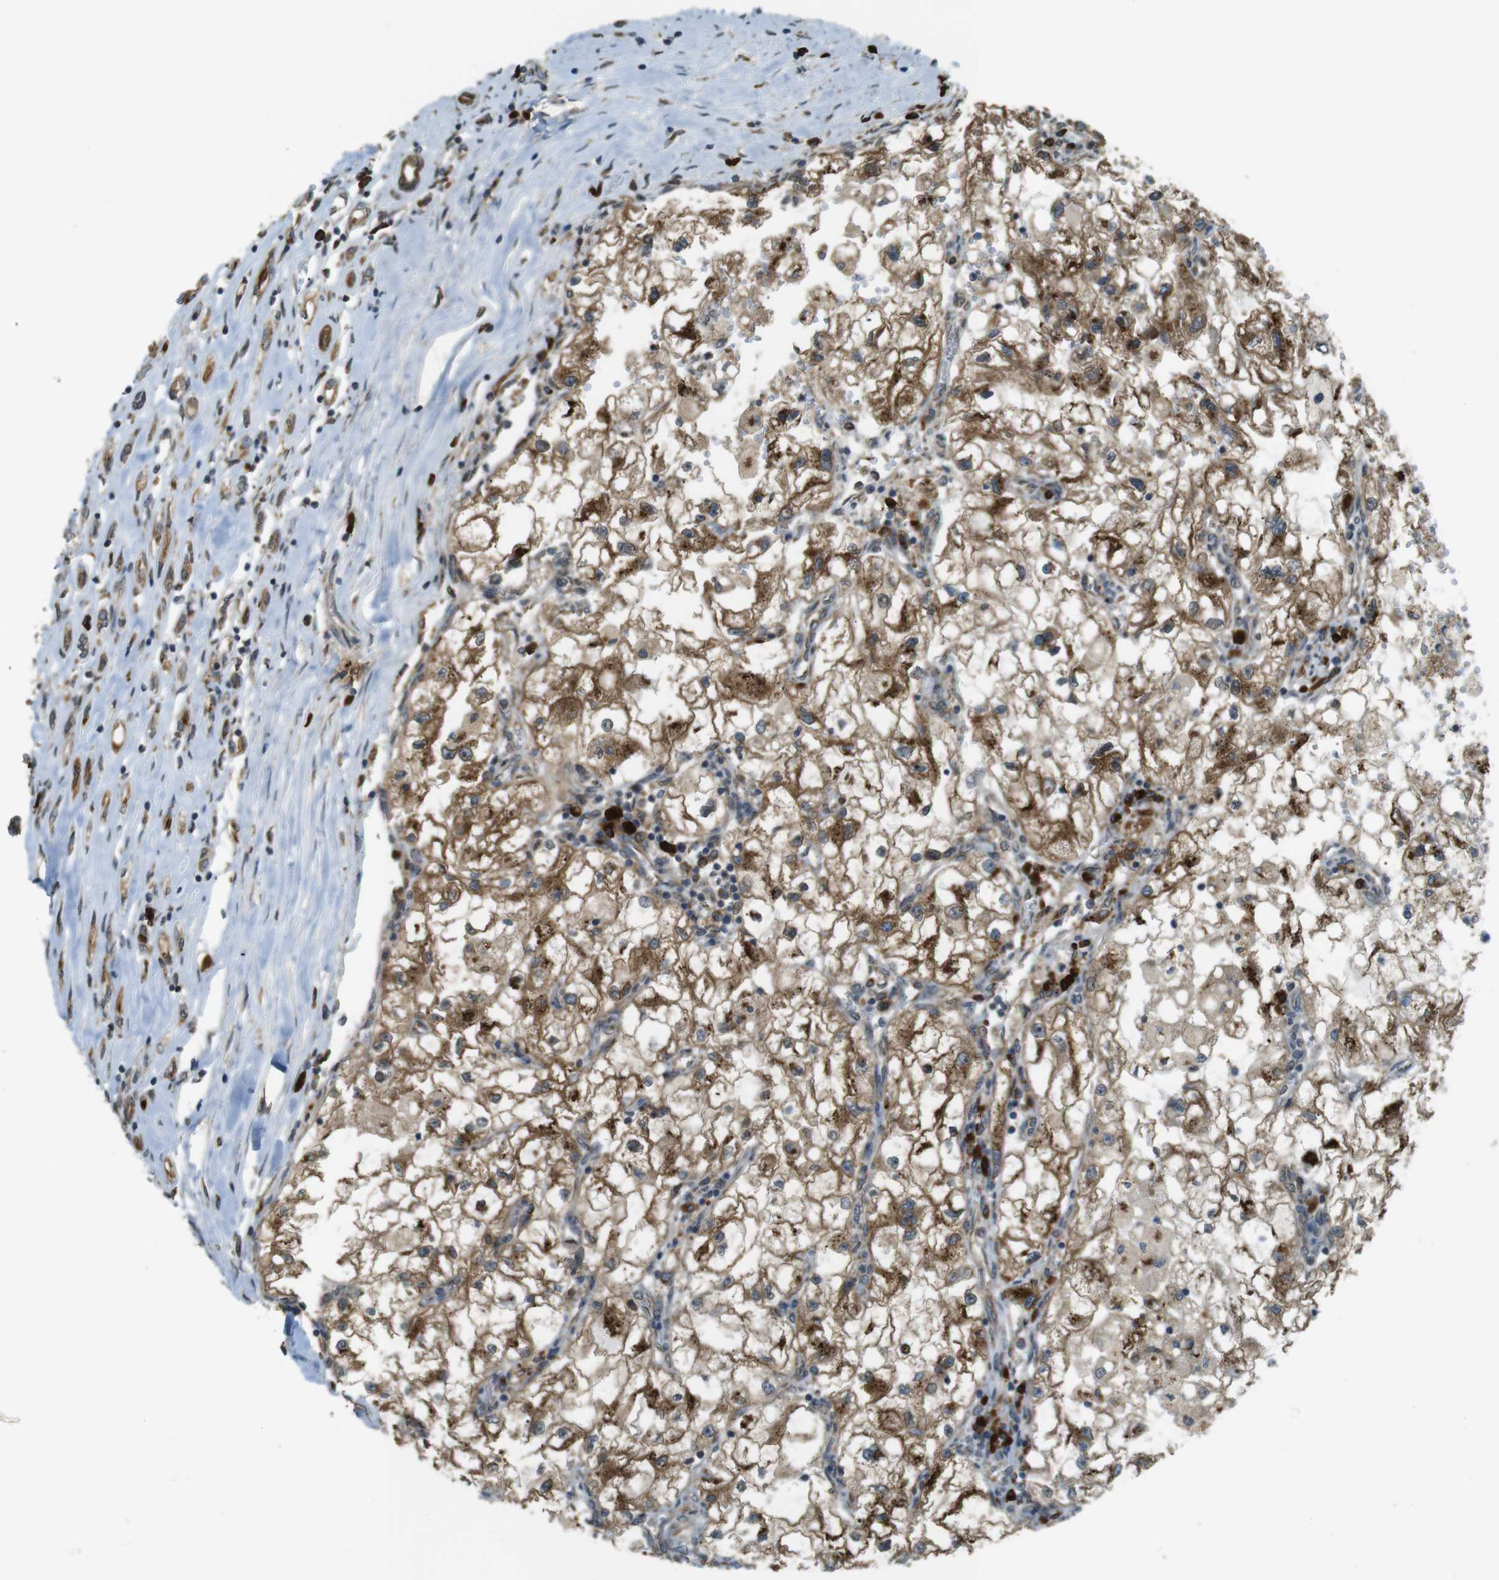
{"staining": {"intensity": "moderate", "quantity": "25%-75%", "location": "cytoplasmic/membranous"}, "tissue": "renal cancer", "cell_type": "Tumor cells", "image_type": "cancer", "snomed": [{"axis": "morphology", "description": "Adenocarcinoma, NOS"}, {"axis": "topography", "description": "Kidney"}], "caption": "This histopathology image exhibits immunohistochemistry staining of human renal cancer (adenocarcinoma), with medium moderate cytoplasmic/membranous staining in approximately 25%-75% of tumor cells.", "gene": "TMED4", "patient": {"sex": "female", "age": 70}}